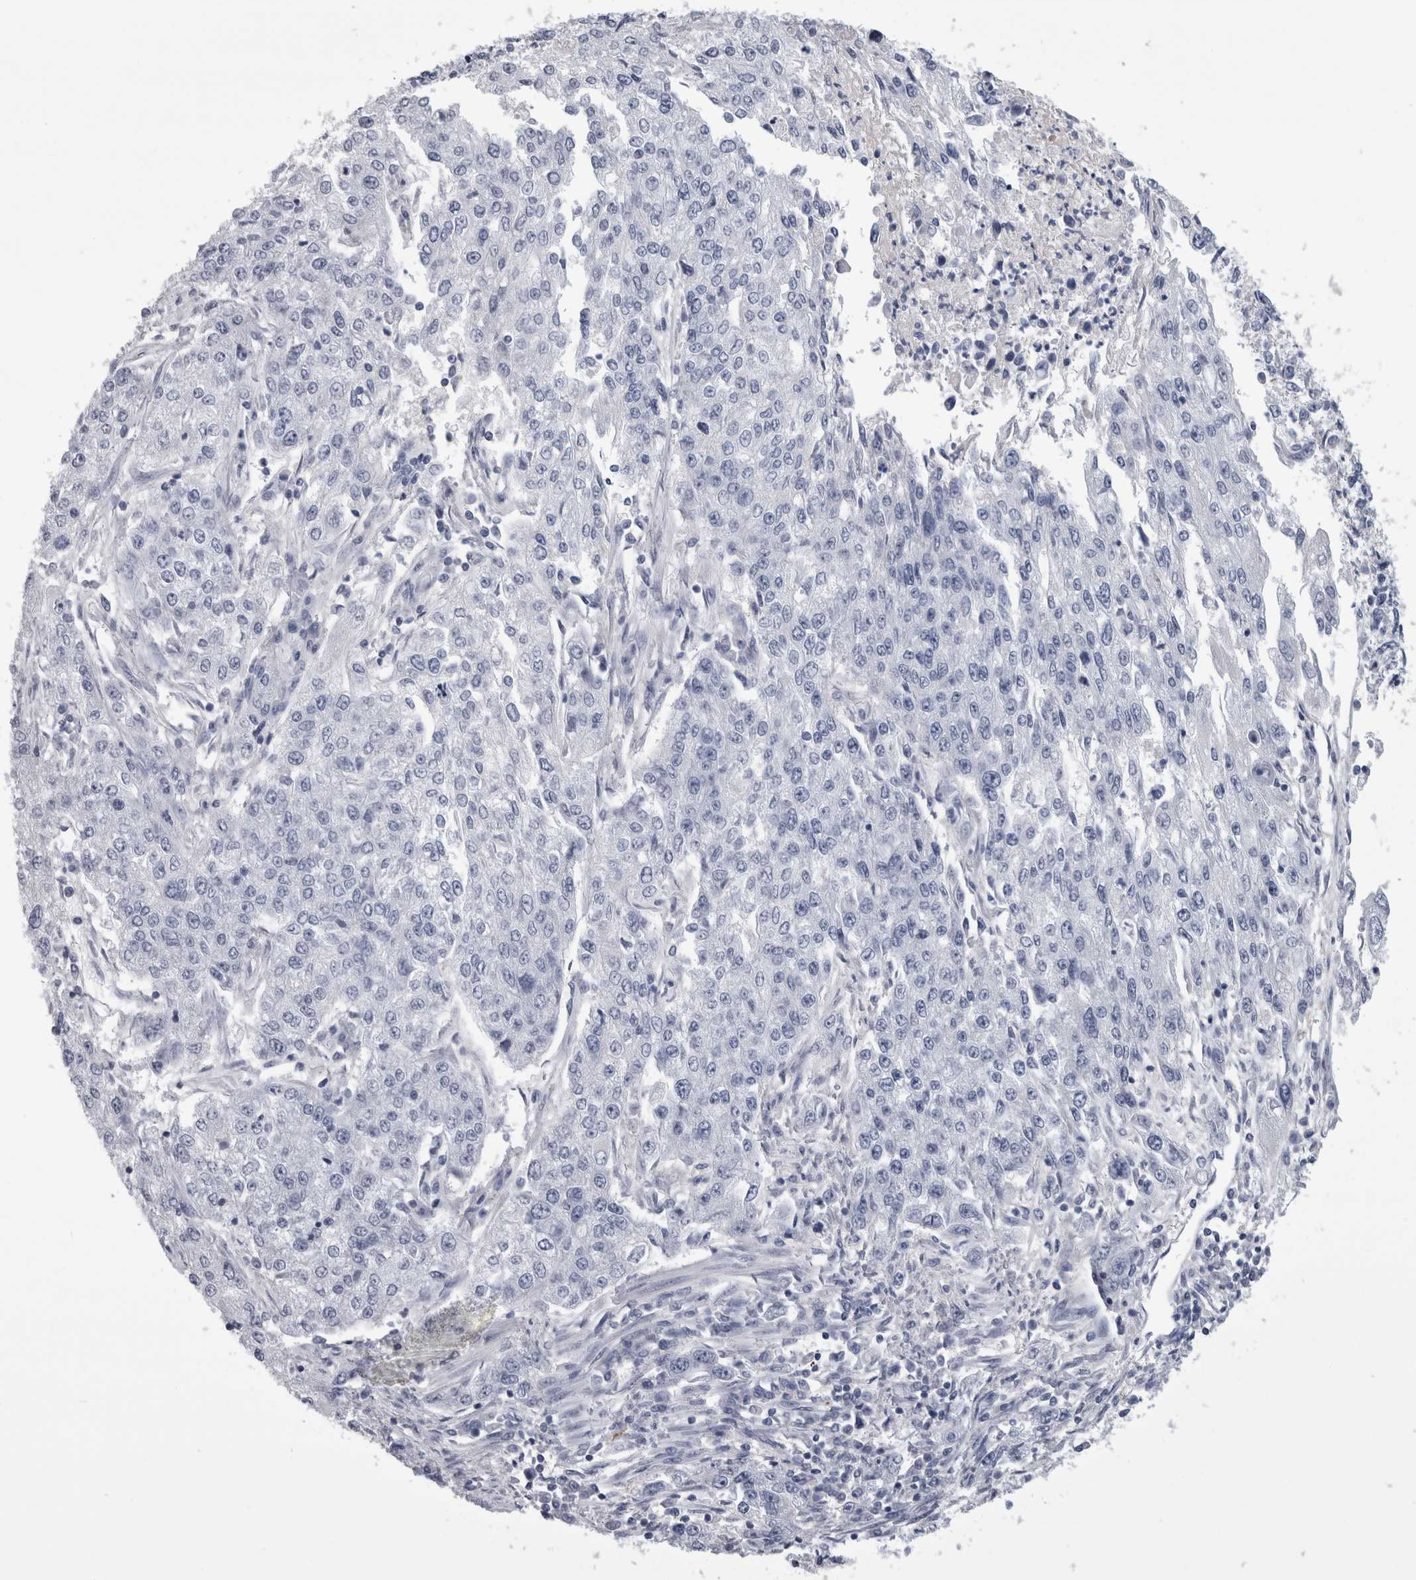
{"staining": {"intensity": "negative", "quantity": "none", "location": "none"}, "tissue": "endometrial cancer", "cell_type": "Tumor cells", "image_type": "cancer", "snomed": [{"axis": "morphology", "description": "Adenocarcinoma, NOS"}, {"axis": "topography", "description": "Endometrium"}], "caption": "Endometrial cancer stained for a protein using immunohistochemistry (IHC) displays no positivity tumor cells.", "gene": "AFMID", "patient": {"sex": "female", "age": 49}}